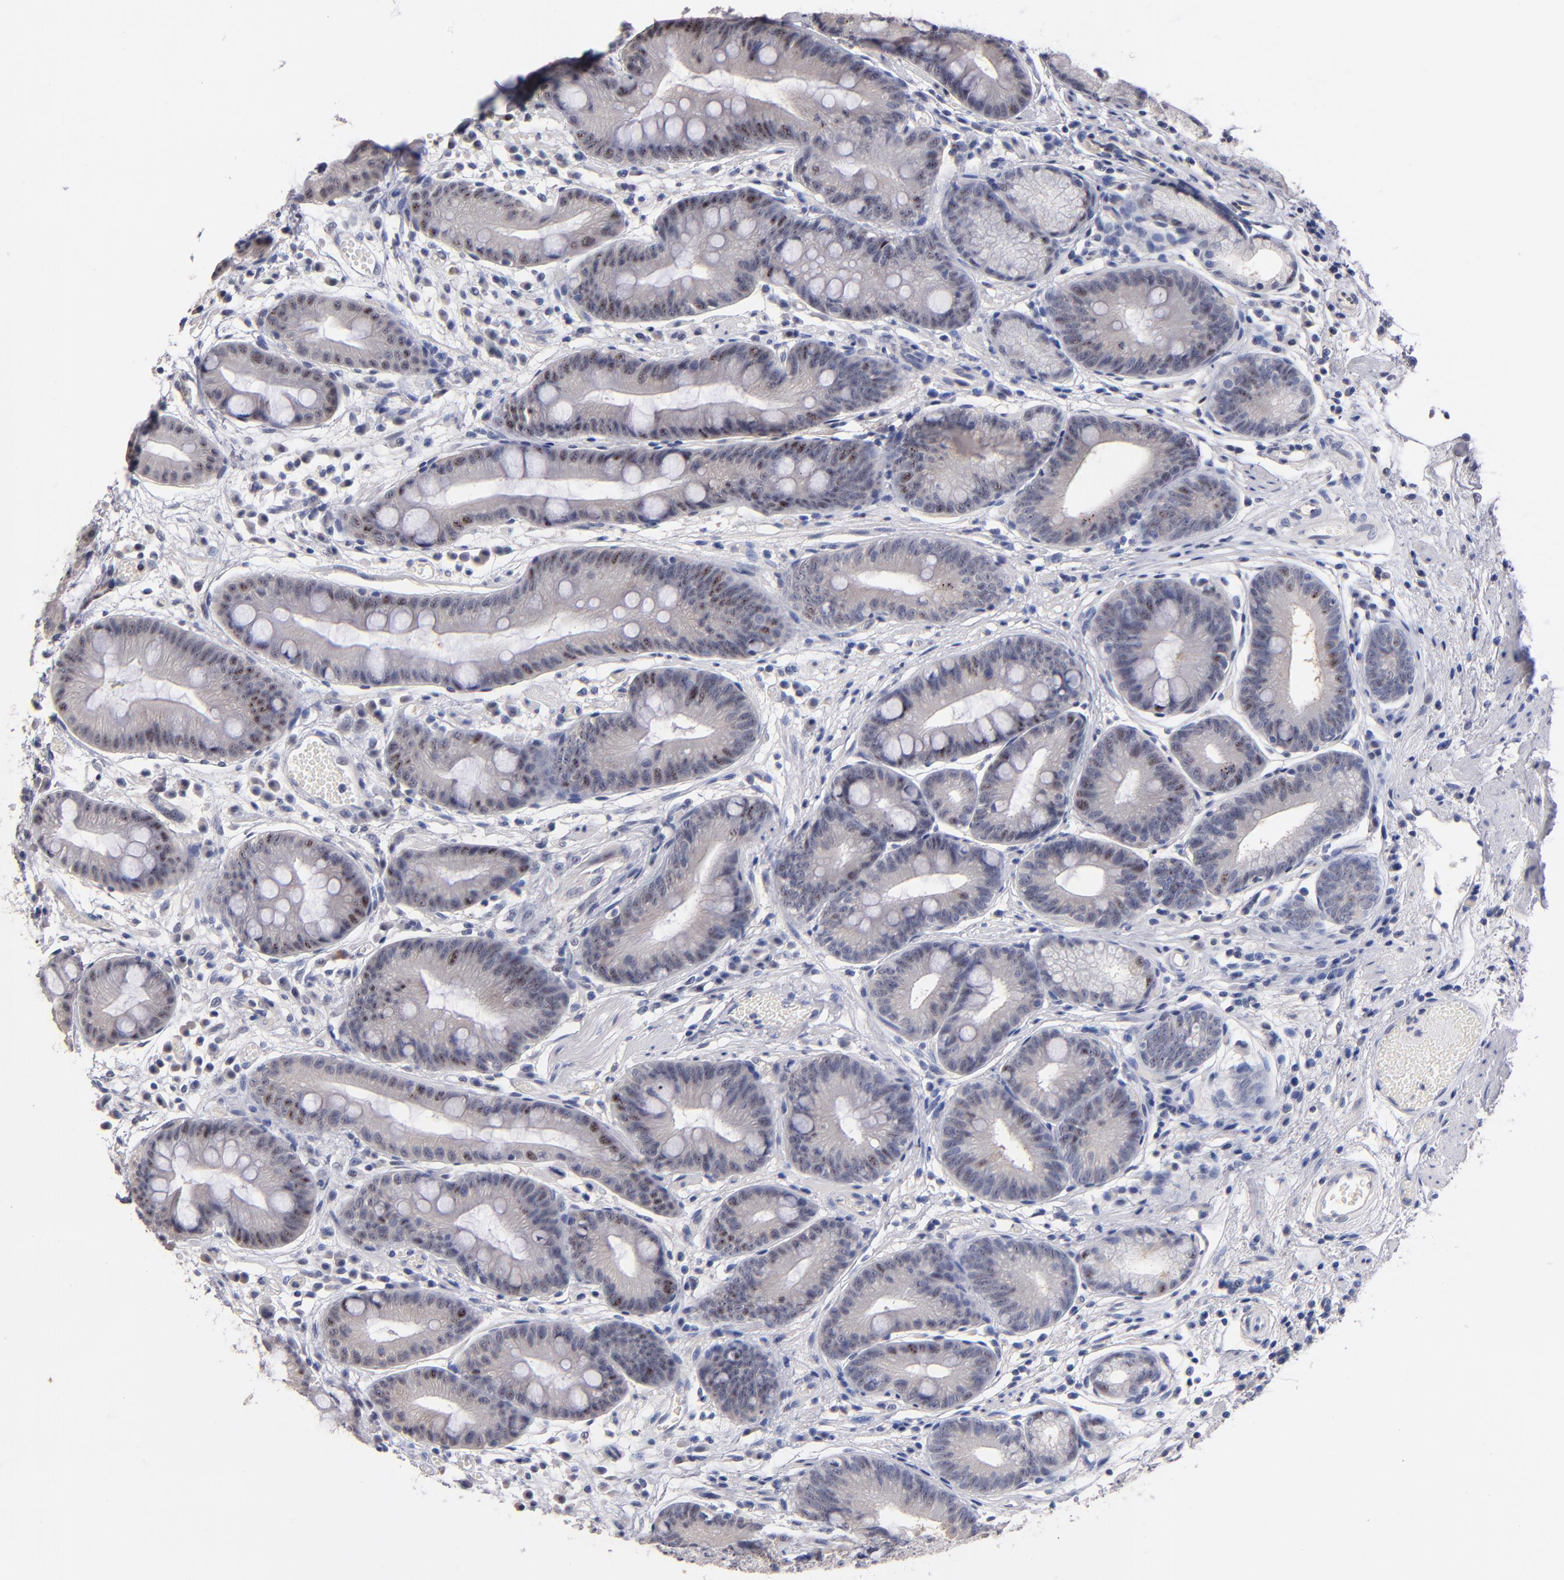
{"staining": {"intensity": "weak", "quantity": "25%-75%", "location": "cytoplasmic/membranous,nuclear"}, "tissue": "stomach", "cell_type": "Glandular cells", "image_type": "normal", "snomed": [{"axis": "morphology", "description": "Normal tissue, NOS"}, {"axis": "morphology", "description": "Inflammation, NOS"}, {"axis": "topography", "description": "Stomach, lower"}], "caption": "Immunohistochemical staining of benign human stomach reveals weak cytoplasmic/membranous,nuclear protein expression in about 25%-75% of glandular cells. (DAB IHC with brightfield microscopy, high magnification).", "gene": "RAF1", "patient": {"sex": "male", "age": 59}}